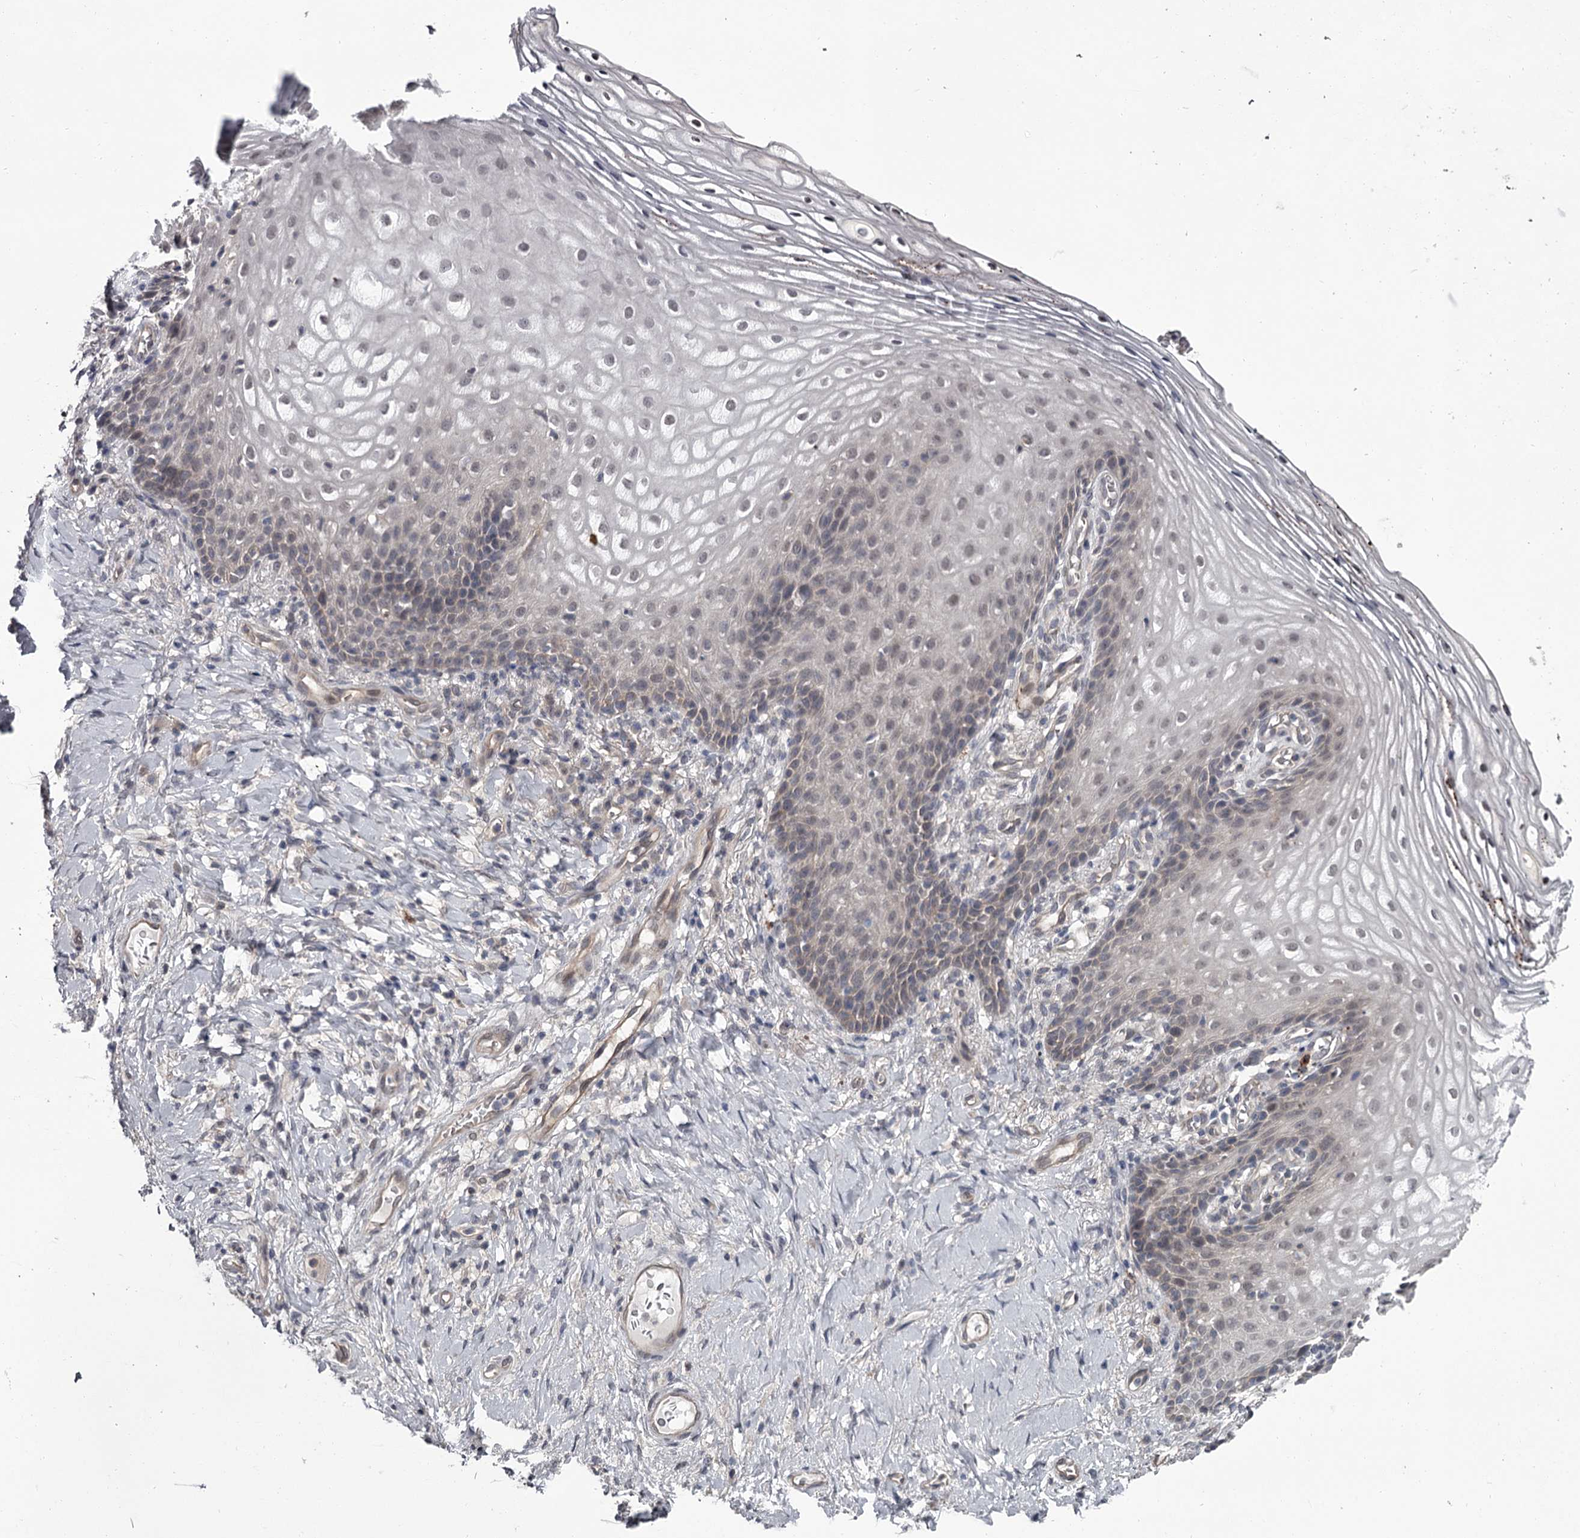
{"staining": {"intensity": "negative", "quantity": "none", "location": "none"}, "tissue": "vagina", "cell_type": "Squamous epithelial cells", "image_type": "normal", "snomed": [{"axis": "morphology", "description": "Normal tissue, NOS"}, {"axis": "topography", "description": "Vagina"}], "caption": "Squamous epithelial cells show no significant positivity in benign vagina. The staining was performed using DAB (3,3'-diaminobenzidine) to visualize the protein expression in brown, while the nuclei were stained in blue with hematoxylin (Magnification: 20x).", "gene": "DAO", "patient": {"sex": "female", "age": 60}}